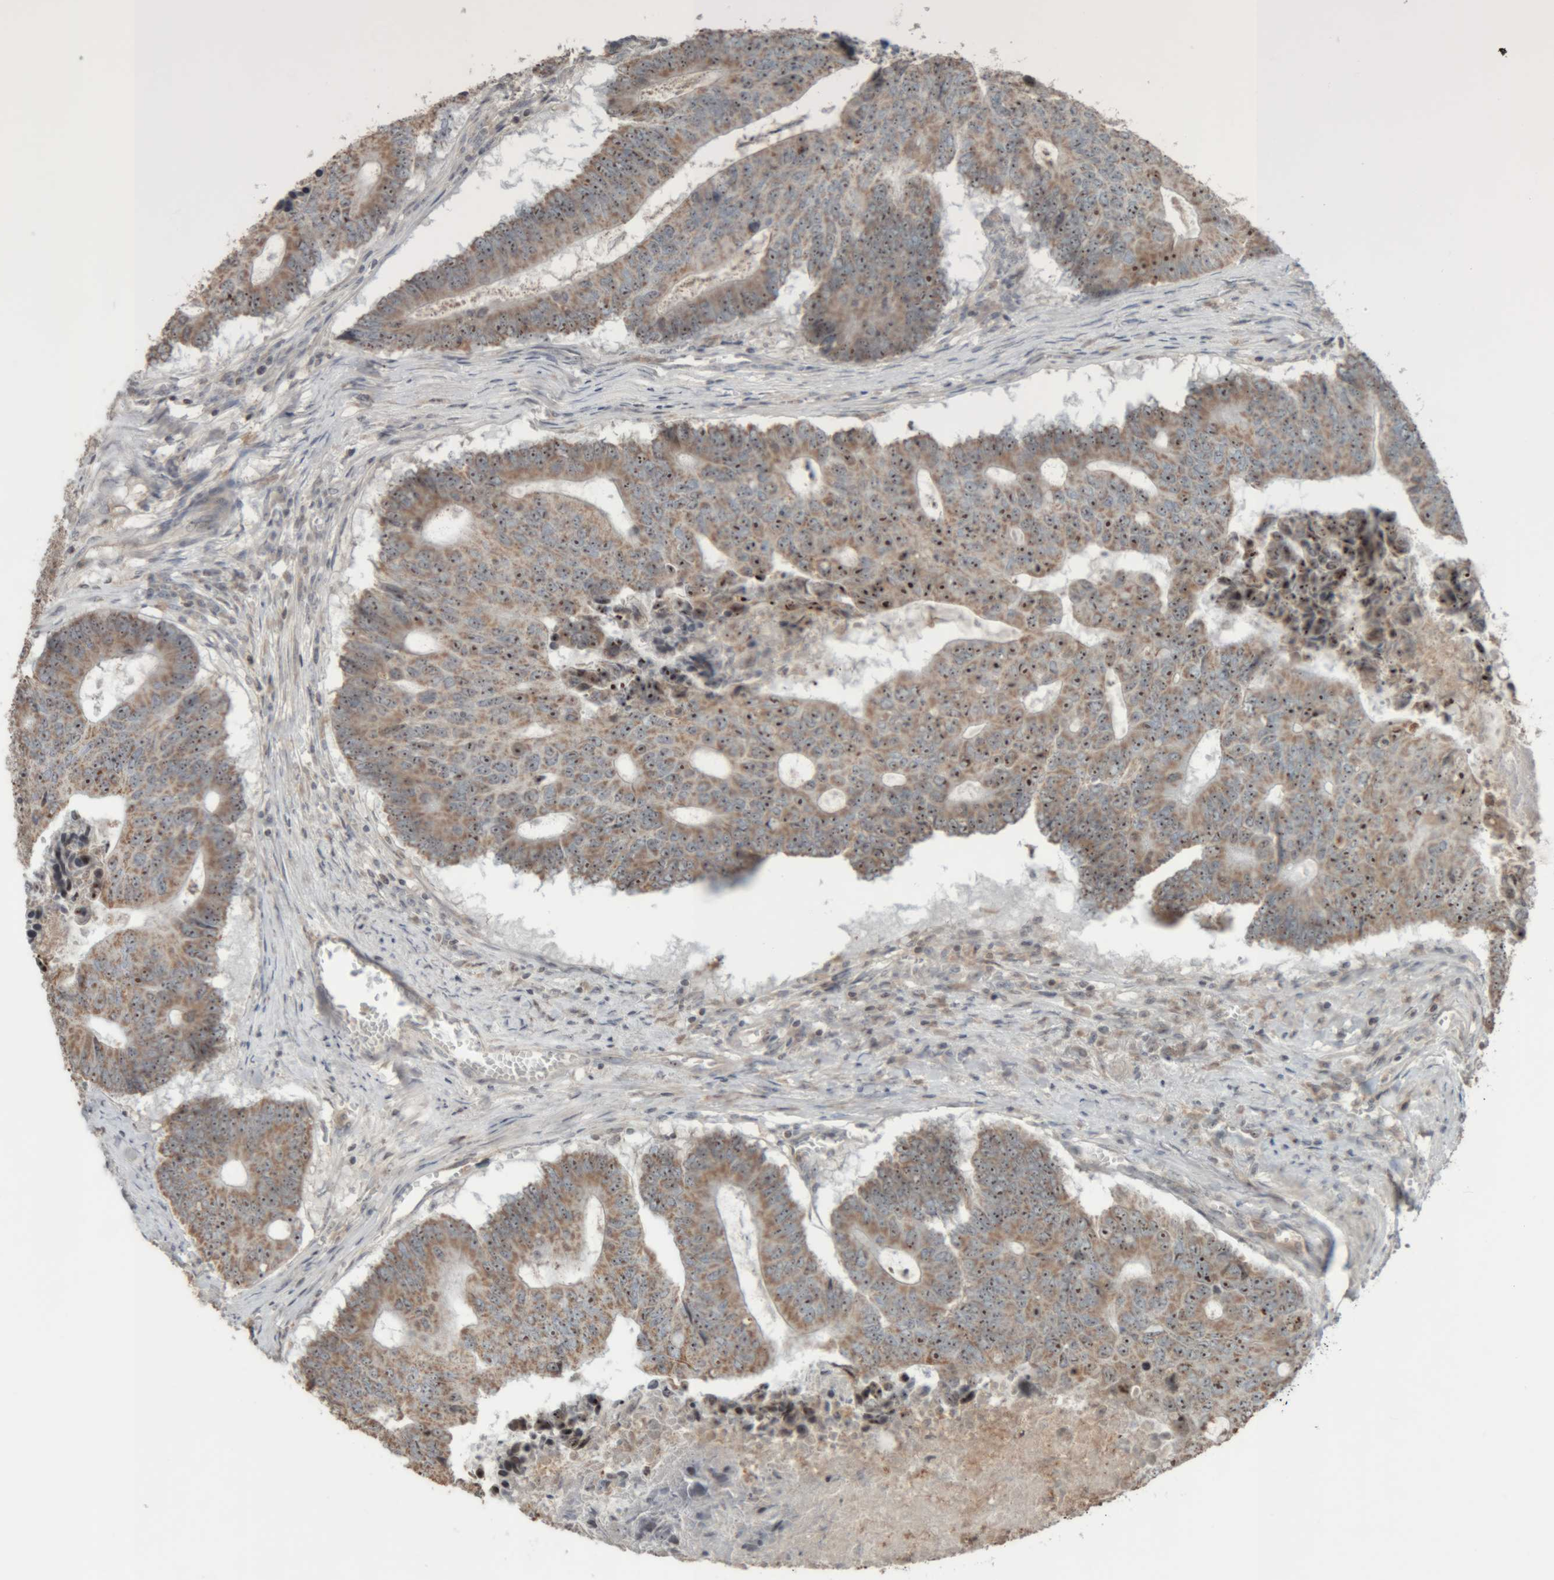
{"staining": {"intensity": "moderate", "quantity": ">75%", "location": "cytoplasmic/membranous,nuclear"}, "tissue": "colorectal cancer", "cell_type": "Tumor cells", "image_type": "cancer", "snomed": [{"axis": "morphology", "description": "Adenocarcinoma, NOS"}, {"axis": "topography", "description": "Colon"}], "caption": "About >75% of tumor cells in colorectal adenocarcinoma exhibit moderate cytoplasmic/membranous and nuclear protein positivity as visualized by brown immunohistochemical staining.", "gene": "RPF1", "patient": {"sex": "male", "age": 87}}